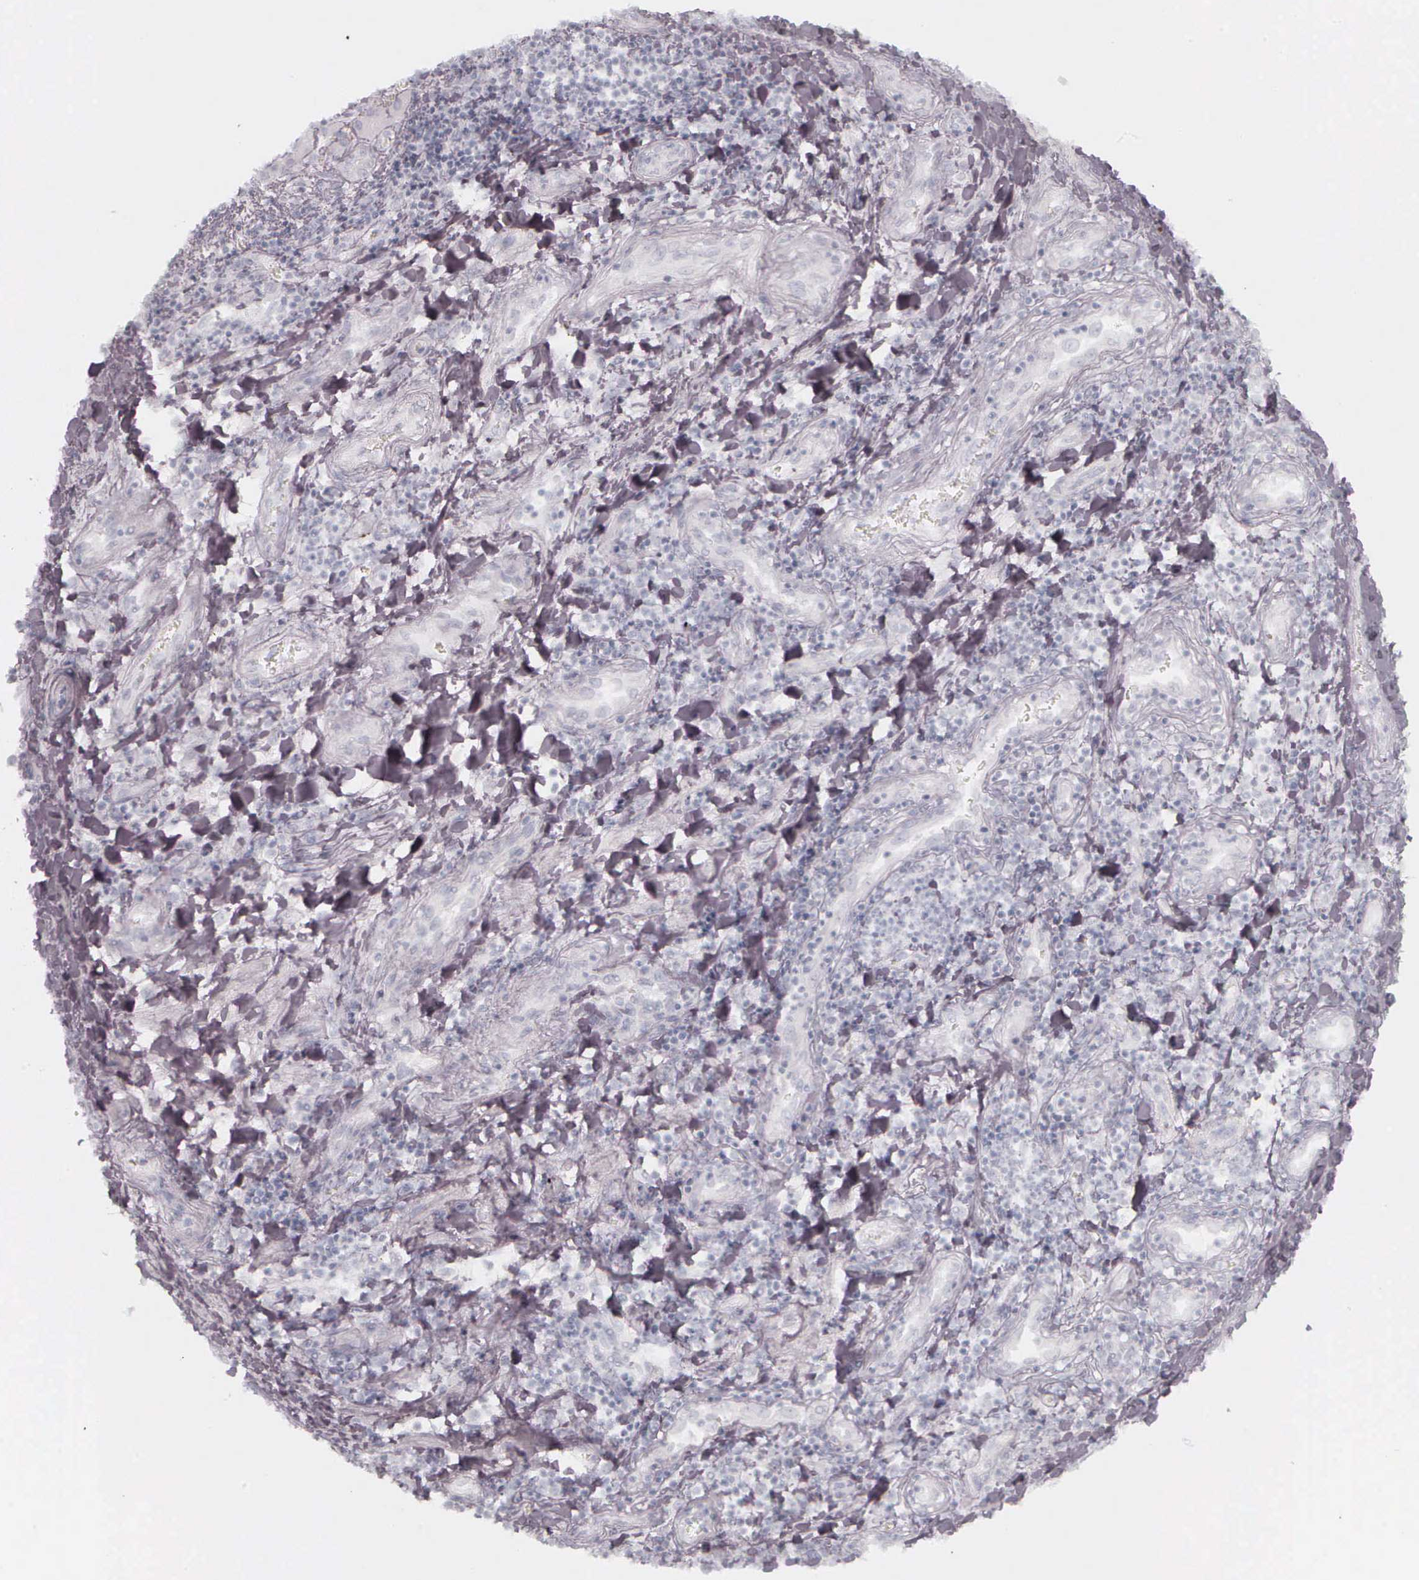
{"staining": {"intensity": "negative", "quantity": "none", "location": "none"}, "tissue": "liver cancer", "cell_type": "Tumor cells", "image_type": "cancer", "snomed": [{"axis": "morphology", "description": "Carcinoma, Hepatocellular, NOS"}, {"axis": "topography", "description": "Liver"}], "caption": "Immunohistochemistry micrograph of neoplastic tissue: human hepatocellular carcinoma (liver) stained with DAB (3,3'-diaminobenzidine) shows no significant protein expression in tumor cells.", "gene": "KRT14", "patient": {"sex": "male", "age": 24}}